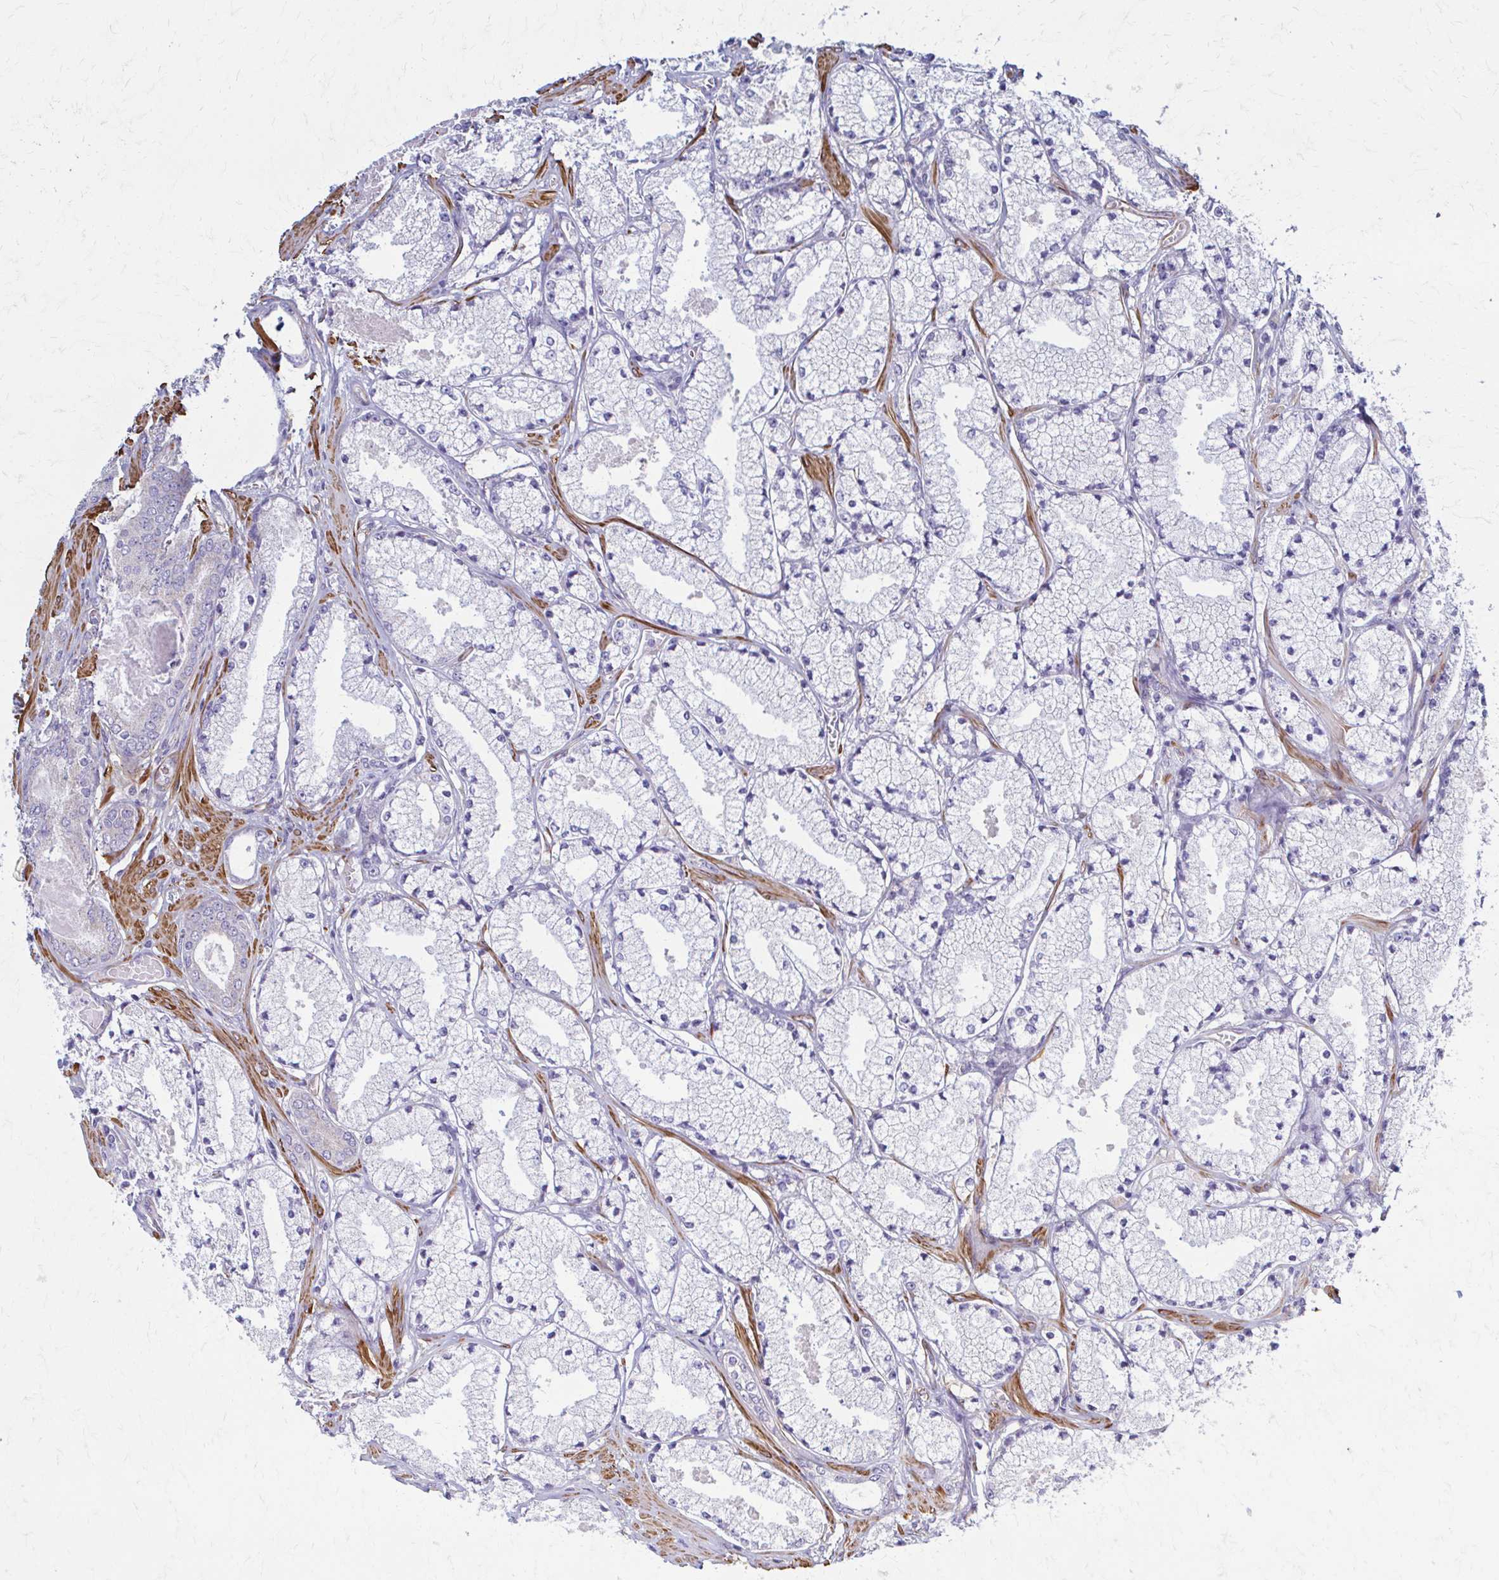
{"staining": {"intensity": "negative", "quantity": "none", "location": "none"}, "tissue": "prostate cancer", "cell_type": "Tumor cells", "image_type": "cancer", "snomed": [{"axis": "morphology", "description": "Adenocarcinoma, High grade"}, {"axis": "topography", "description": "Prostate"}], "caption": "There is no significant positivity in tumor cells of high-grade adenocarcinoma (prostate).", "gene": "TIMMDC1", "patient": {"sex": "male", "age": 63}}